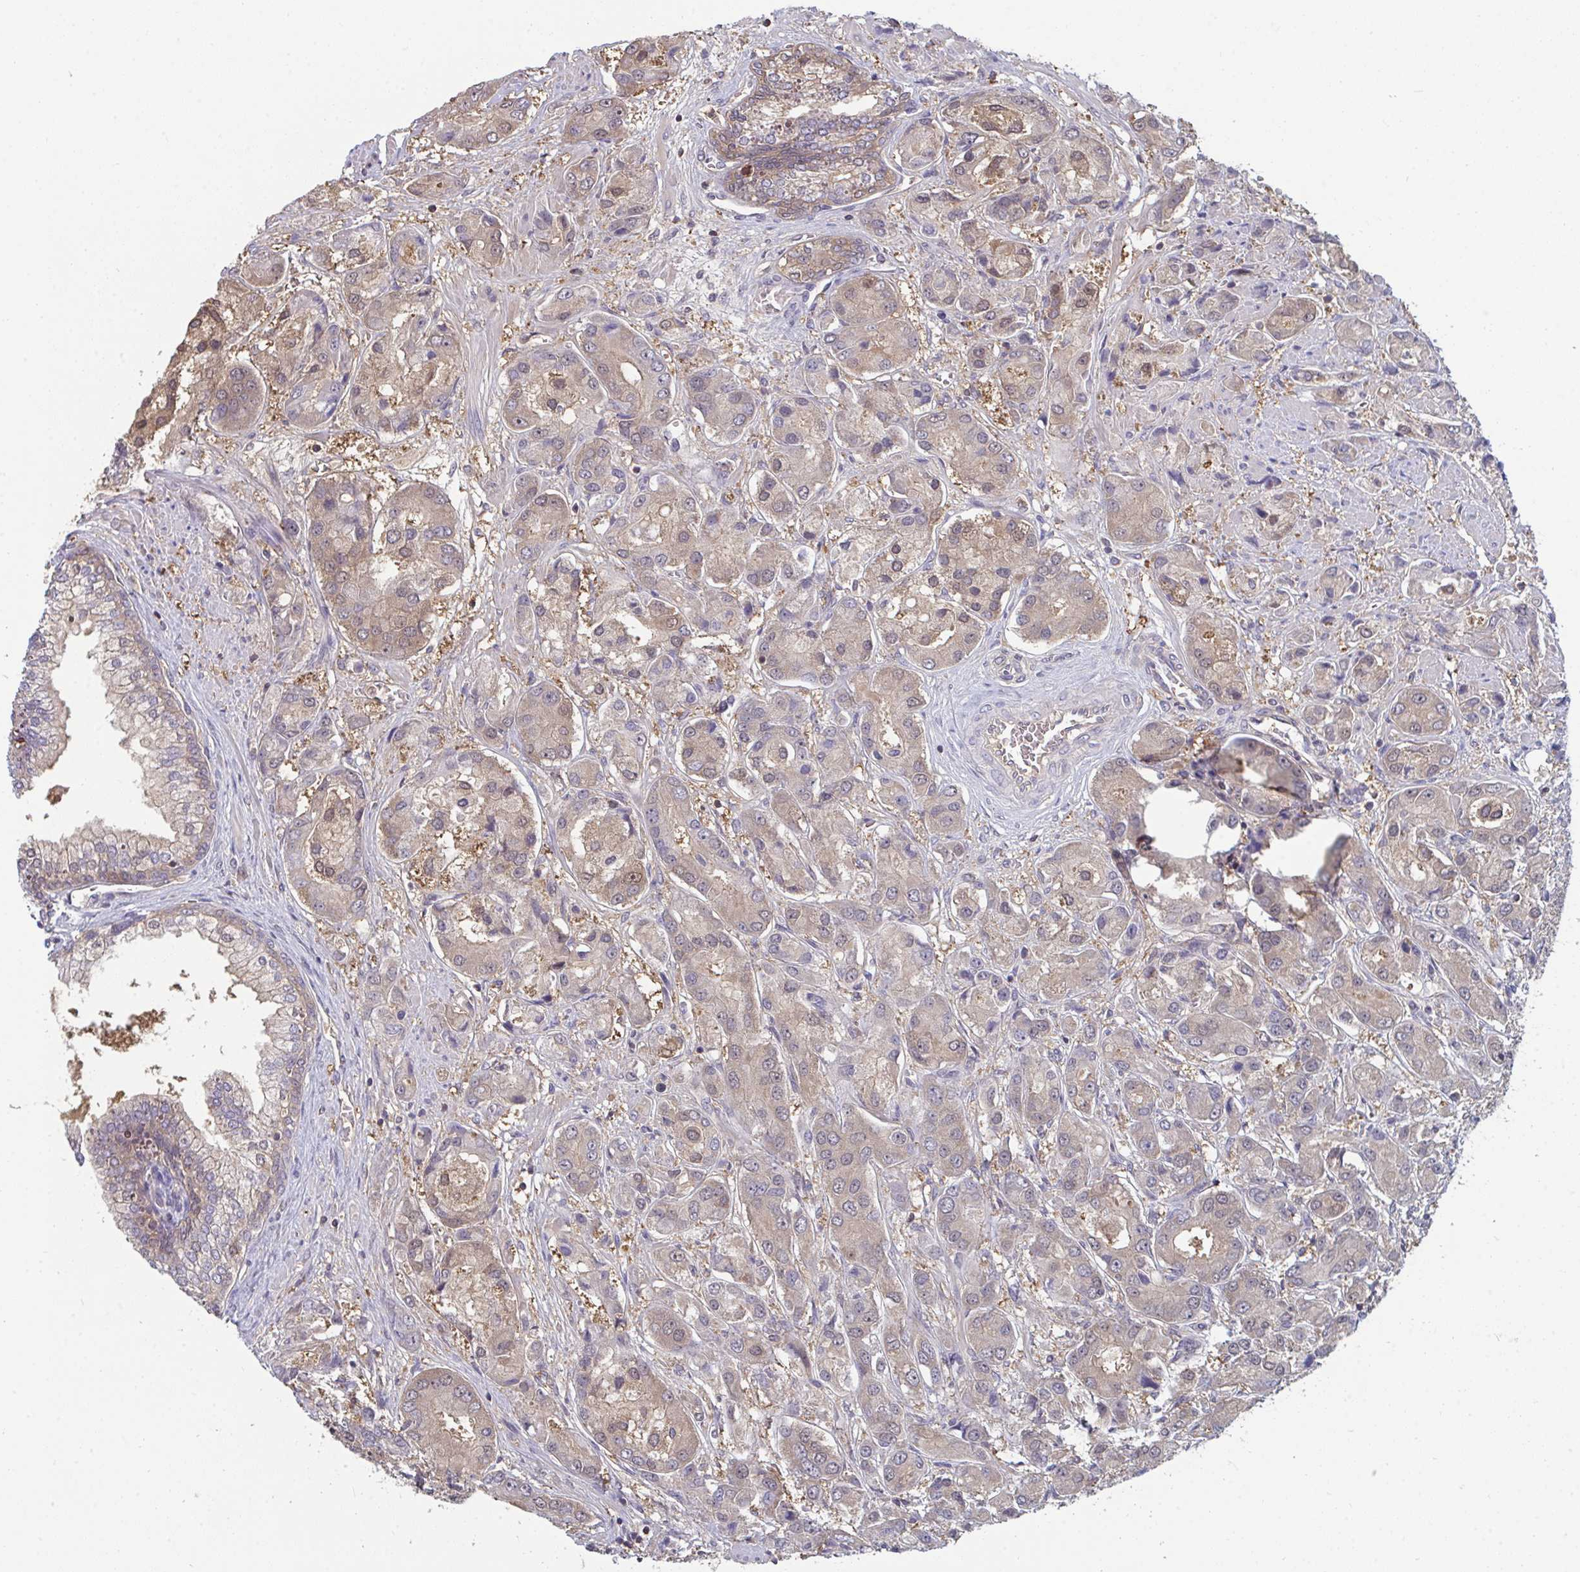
{"staining": {"intensity": "weak", "quantity": "25%-75%", "location": "cytoplasmic/membranous,nuclear"}, "tissue": "prostate cancer", "cell_type": "Tumor cells", "image_type": "cancer", "snomed": [{"axis": "morphology", "description": "Adenocarcinoma, High grade"}, {"axis": "topography", "description": "Prostate"}], "caption": "Prostate cancer tissue displays weak cytoplasmic/membranous and nuclear expression in approximately 25%-75% of tumor cells Immunohistochemistry (ihc) stains the protein in brown and the nuclei are stained blue.", "gene": "TTC9C", "patient": {"sex": "male", "age": 67}}